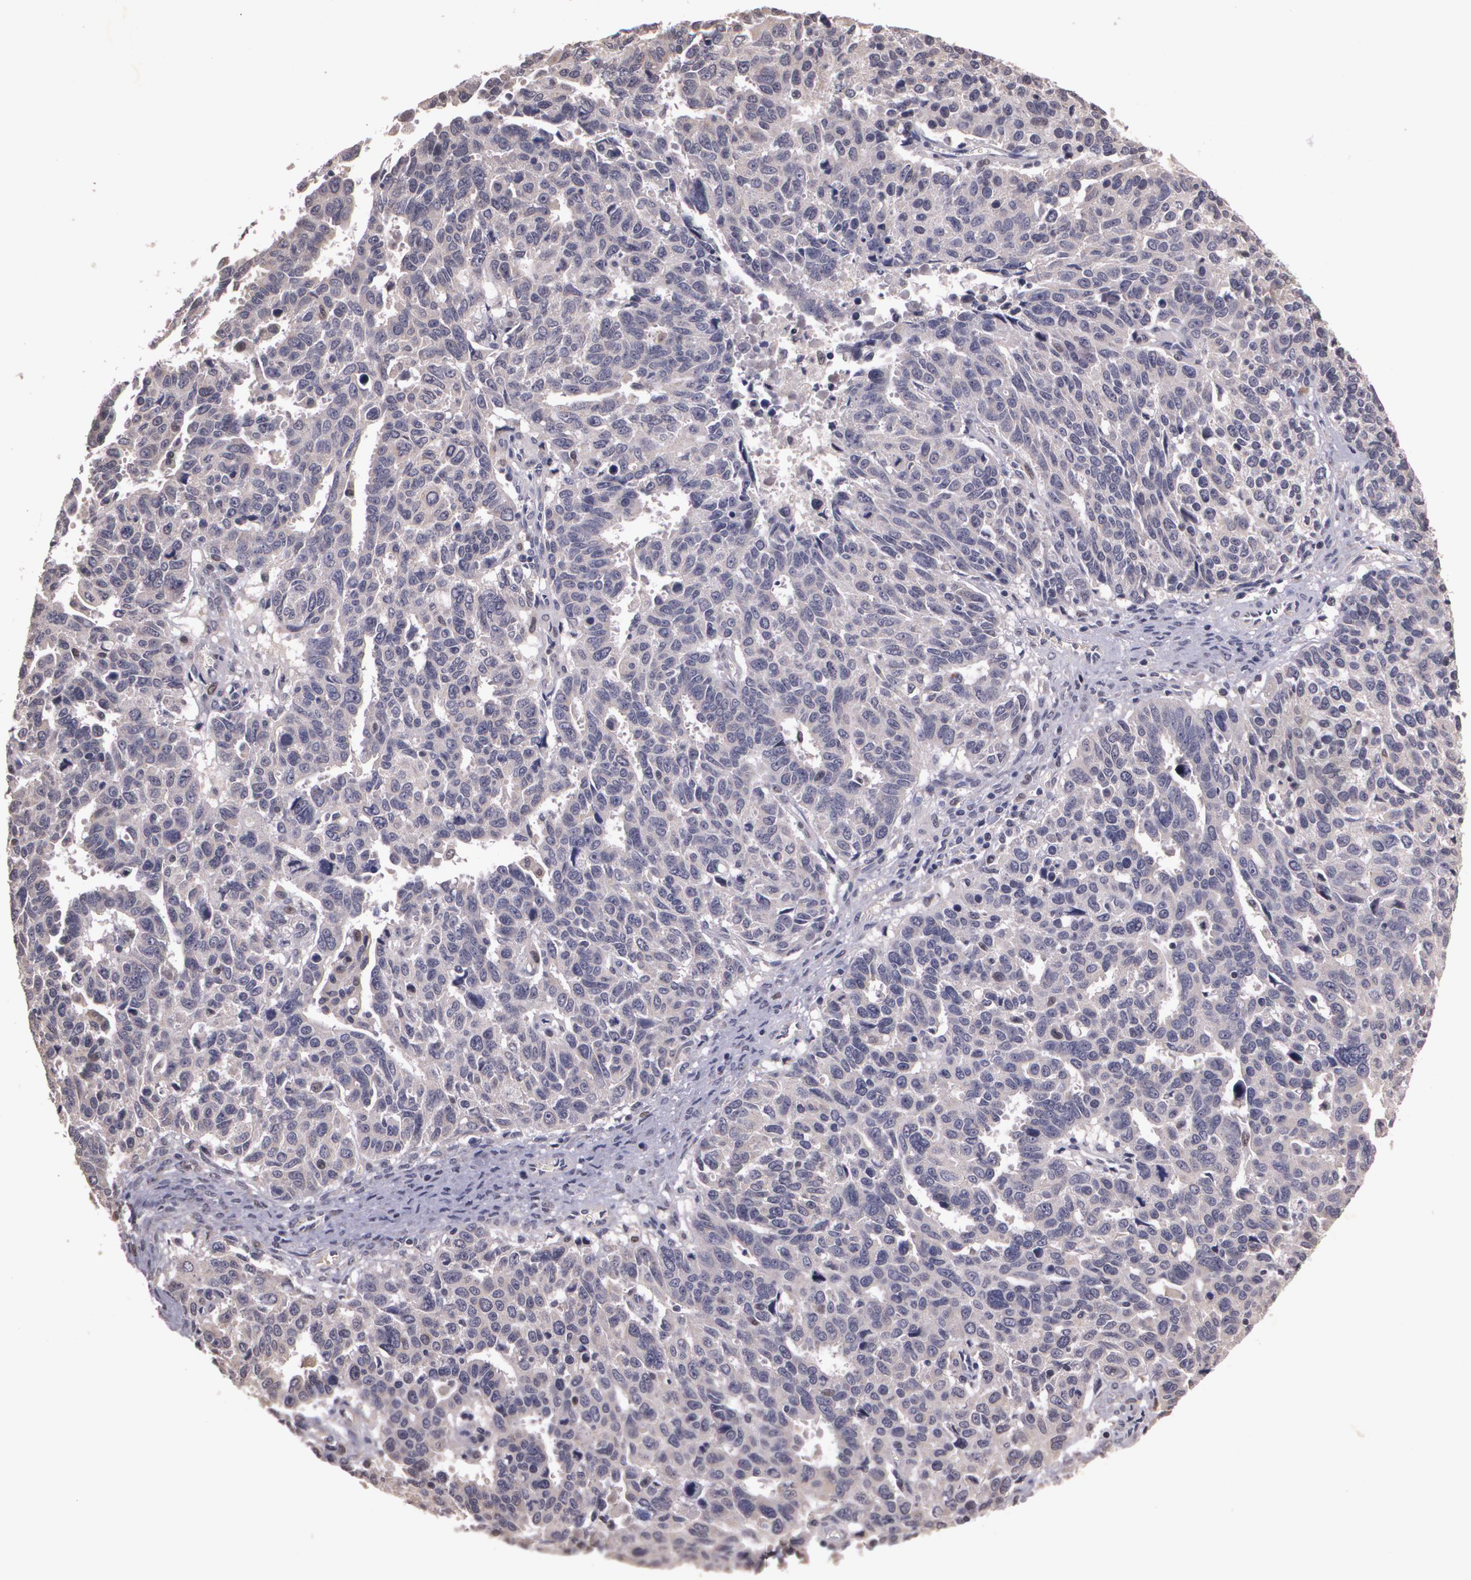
{"staining": {"intensity": "weak", "quantity": "<25%", "location": "nuclear"}, "tissue": "ovarian cancer", "cell_type": "Tumor cells", "image_type": "cancer", "snomed": [{"axis": "morphology", "description": "Carcinoma, endometroid"}, {"axis": "morphology", "description": "Cystadenocarcinoma, serous, NOS"}, {"axis": "topography", "description": "Ovary"}], "caption": "Immunohistochemical staining of human endometroid carcinoma (ovarian) demonstrates no significant positivity in tumor cells. The staining is performed using DAB brown chromogen with nuclei counter-stained in using hematoxylin.", "gene": "BRCA1", "patient": {"sex": "female", "age": 45}}